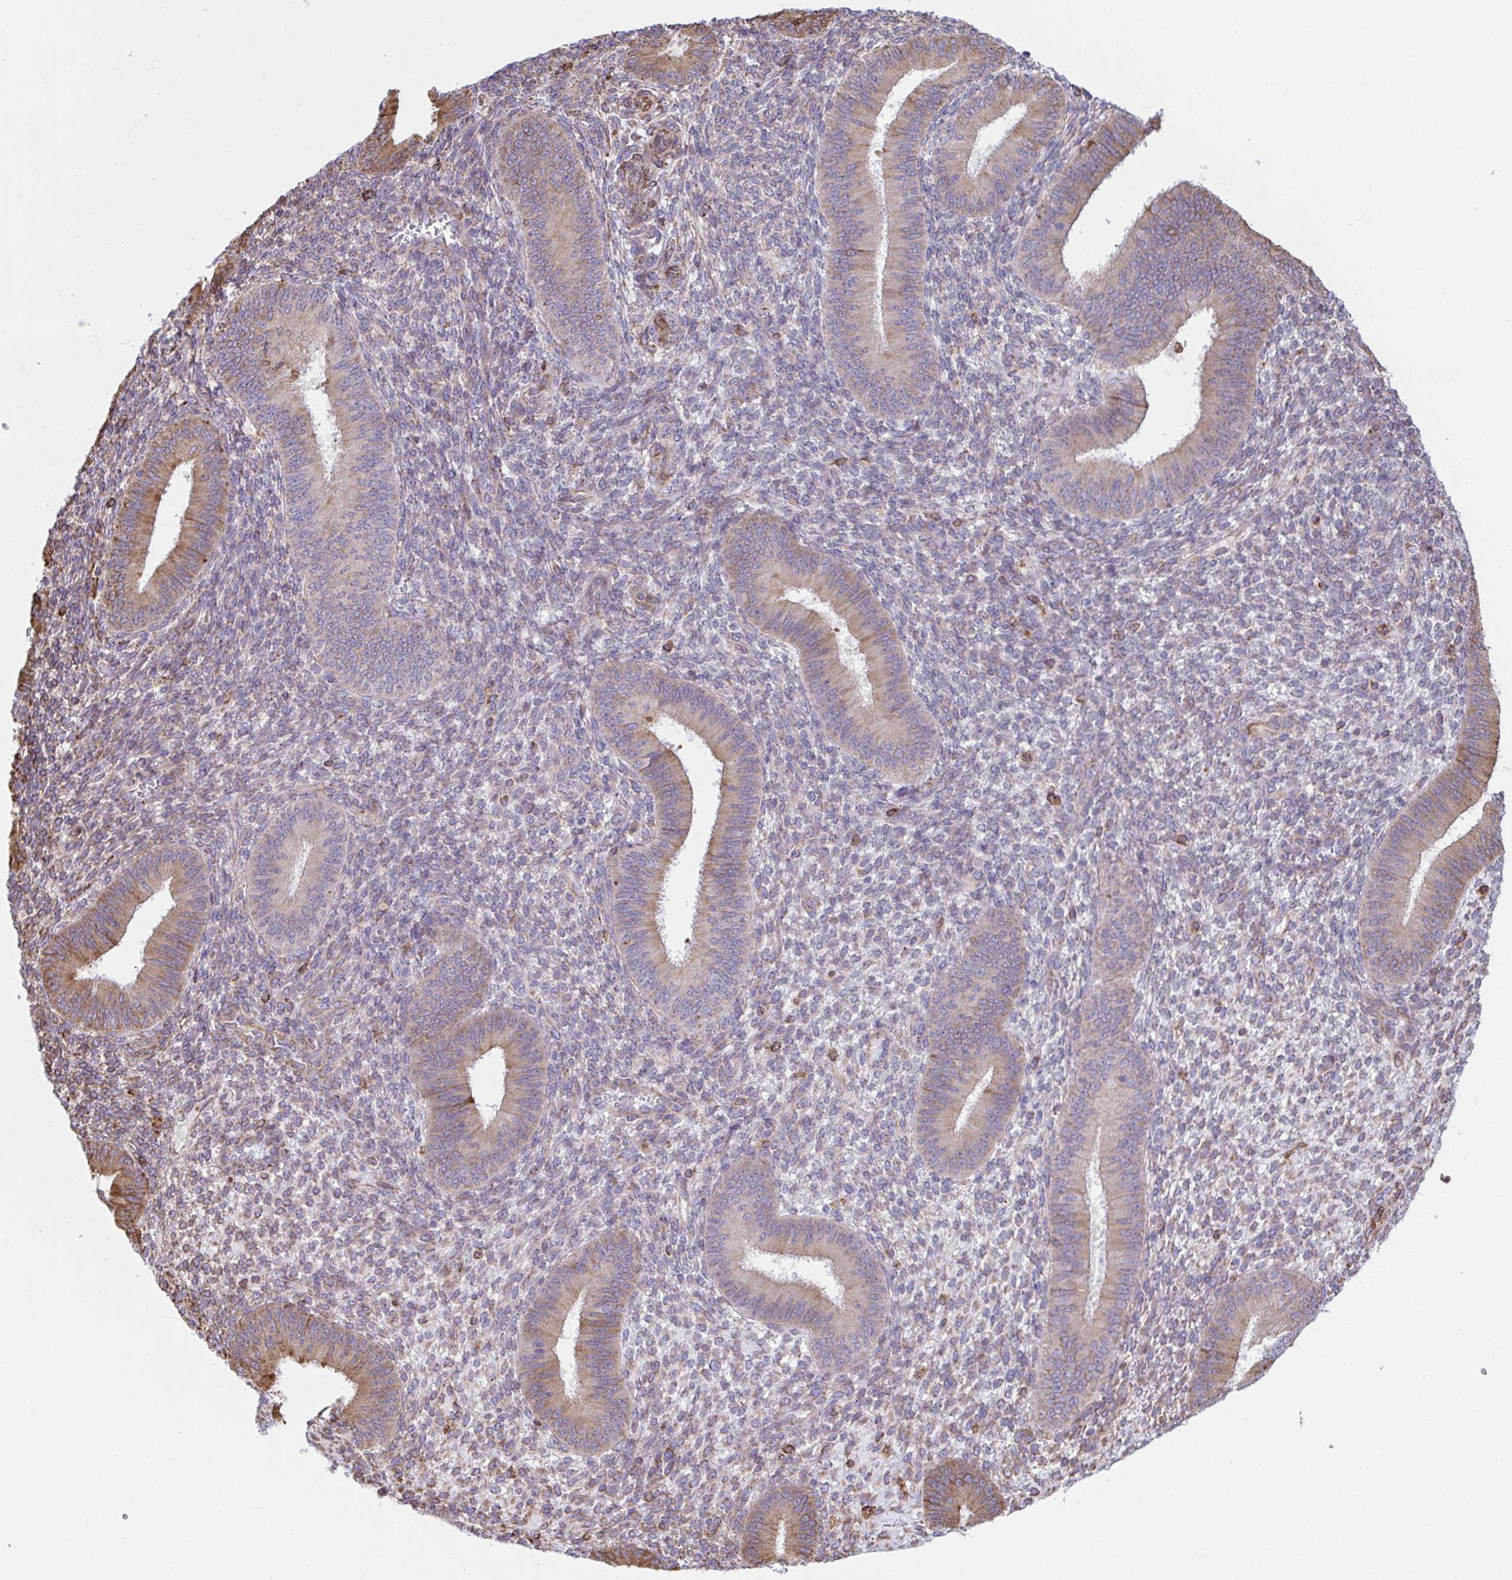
{"staining": {"intensity": "moderate", "quantity": "<25%", "location": "cytoplasmic/membranous"}, "tissue": "endometrium", "cell_type": "Cells in endometrial stroma", "image_type": "normal", "snomed": [{"axis": "morphology", "description": "Normal tissue, NOS"}, {"axis": "topography", "description": "Endometrium"}], "caption": "IHC (DAB (3,3'-diaminobenzidine)) staining of unremarkable human endometrium demonstrates moderate cytoplasmic/membranous protein expression in approximately <25% of cells in endometrial stroma.", "gene": "CLGN", "patient": {"sex": "female", "age": 39}}